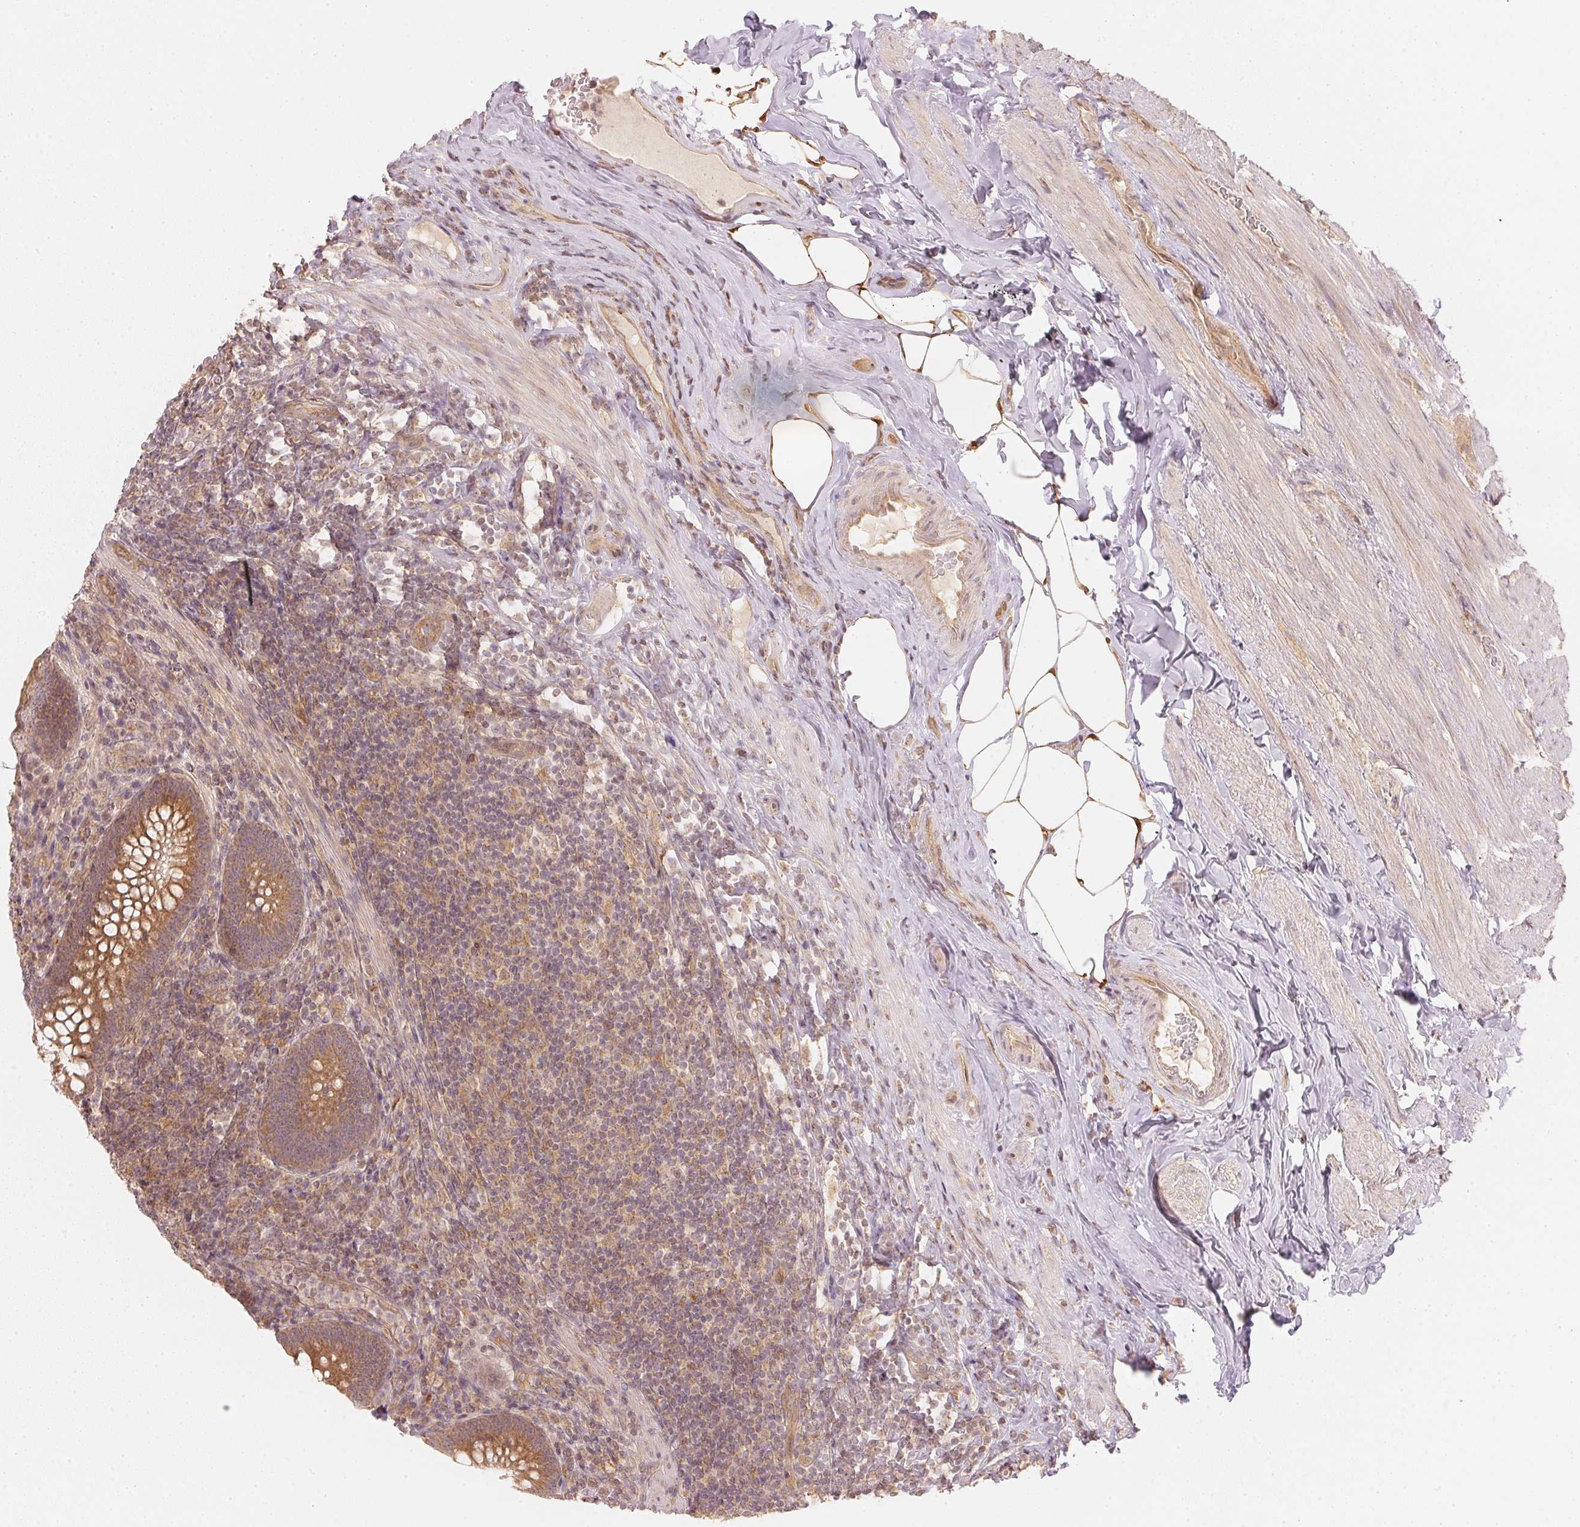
{"staining": {"intensity": "moderate", "quantity": ">75%", "location": "cytoplasmic/membranous"}, "tissue": "appendix", "cell_type": "Glandular cells", "image_type": "normal", "snomed": [{"axis": "morphology", "description": "Normal tissue, NOS"}, {"axis": "topography", "description": "Appendix"}], "caption": "About >75% of glandular cells in normal appendix display moderate cytoplasmic/membranous protein staining as visualized by brown immunohistochemical staining.", "gene": "WDR54", "patient": {"sex": "male", "age": 47}}